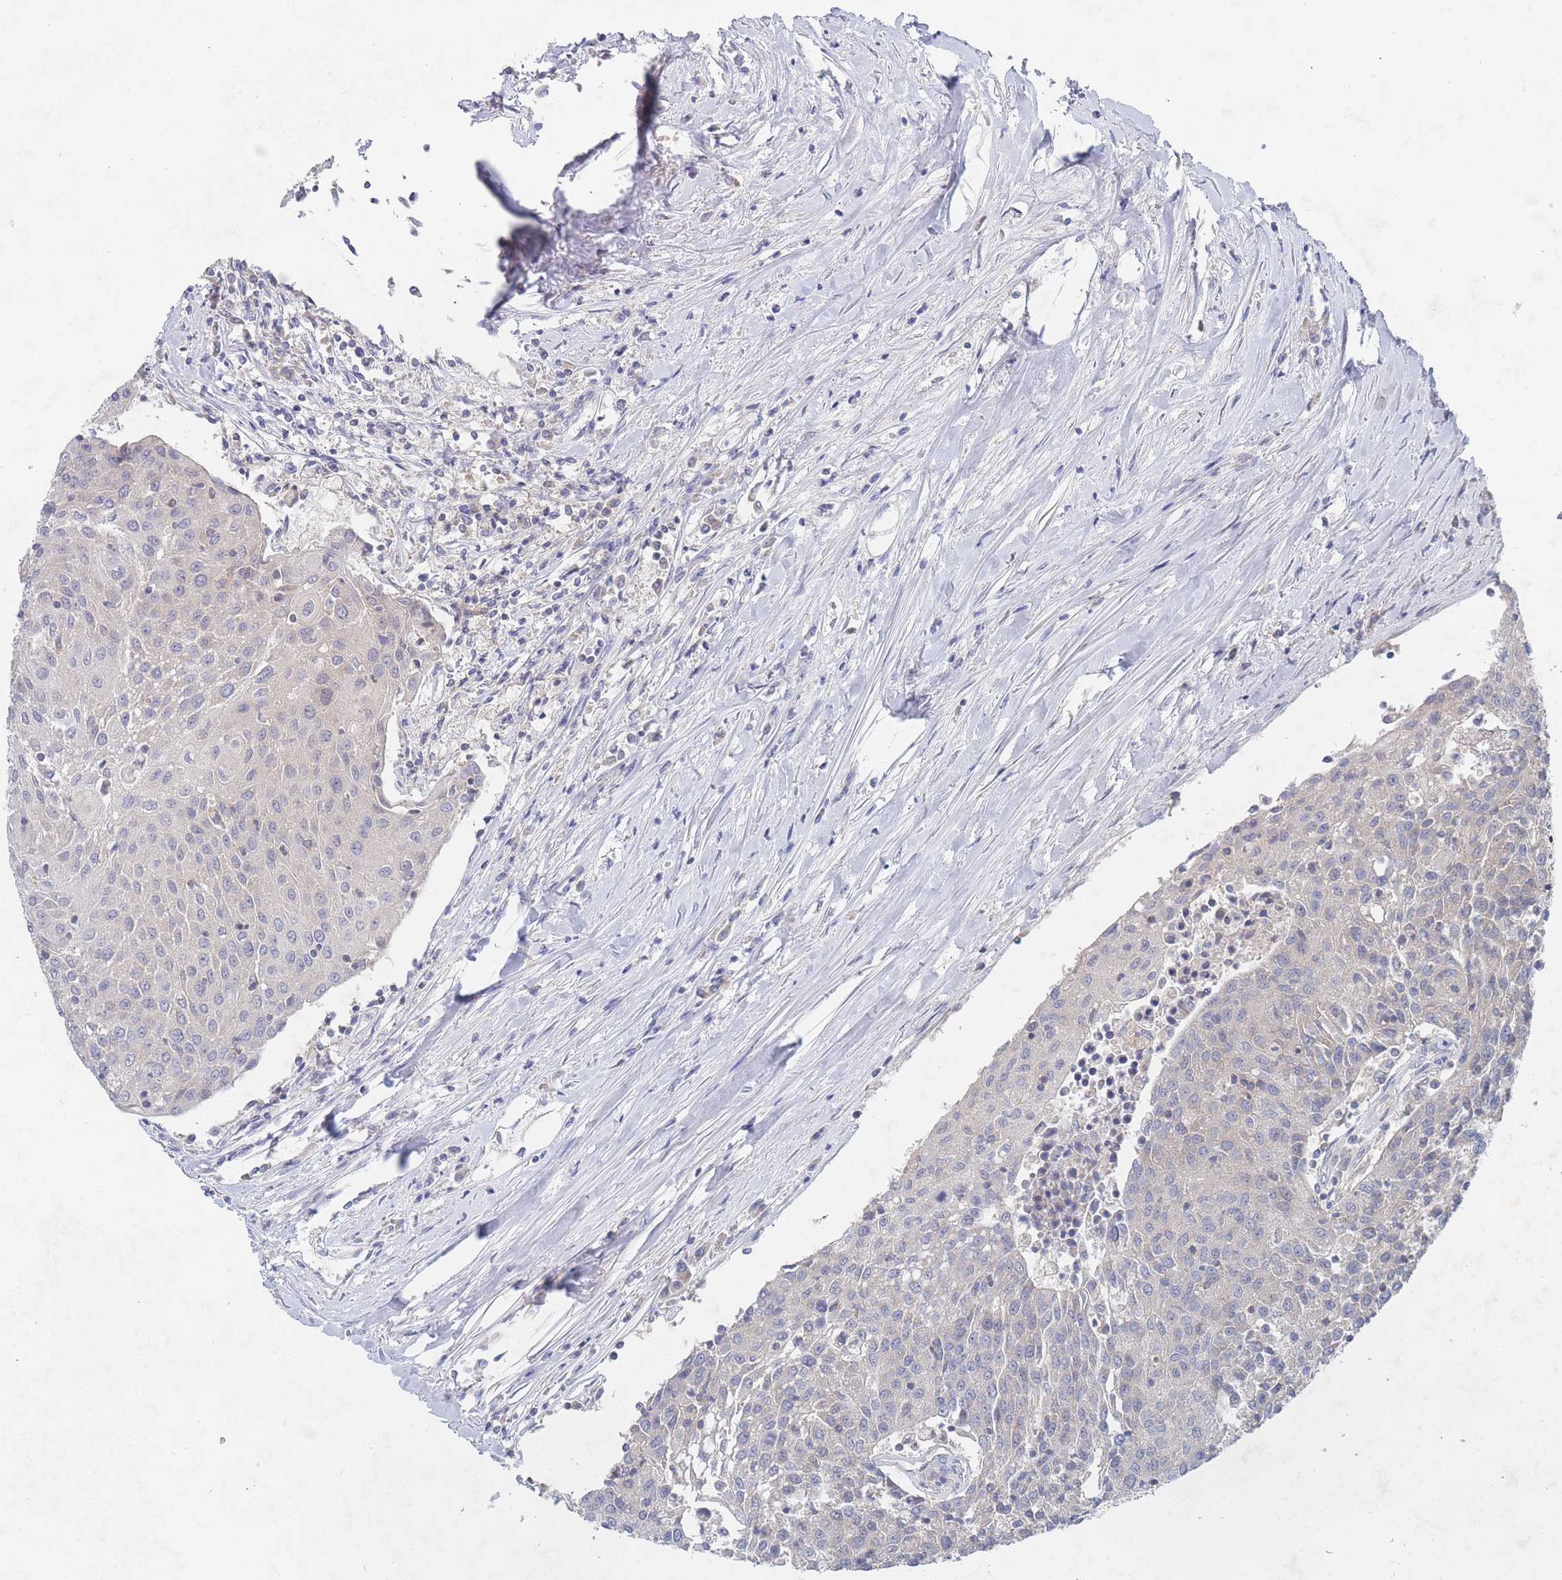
{"staining": {"intensity": "negative", "quantity": "none", "location": "none"}, "tissue": "urothelial cancer", "cell_type": "Tumor cells", "image_type": "cancer", "snomed": [{"axis": "morphology", "description": "Urothelial carcinoma, High grade"}, {"axis": "topography", "description": "Urinary bladder"}], "caption": "An image of human high-grade urothelial carcinoma is negative for staining in tumor cells.", "gene": "PPP6C", "patient": {"sex": "female", "age": 85}}